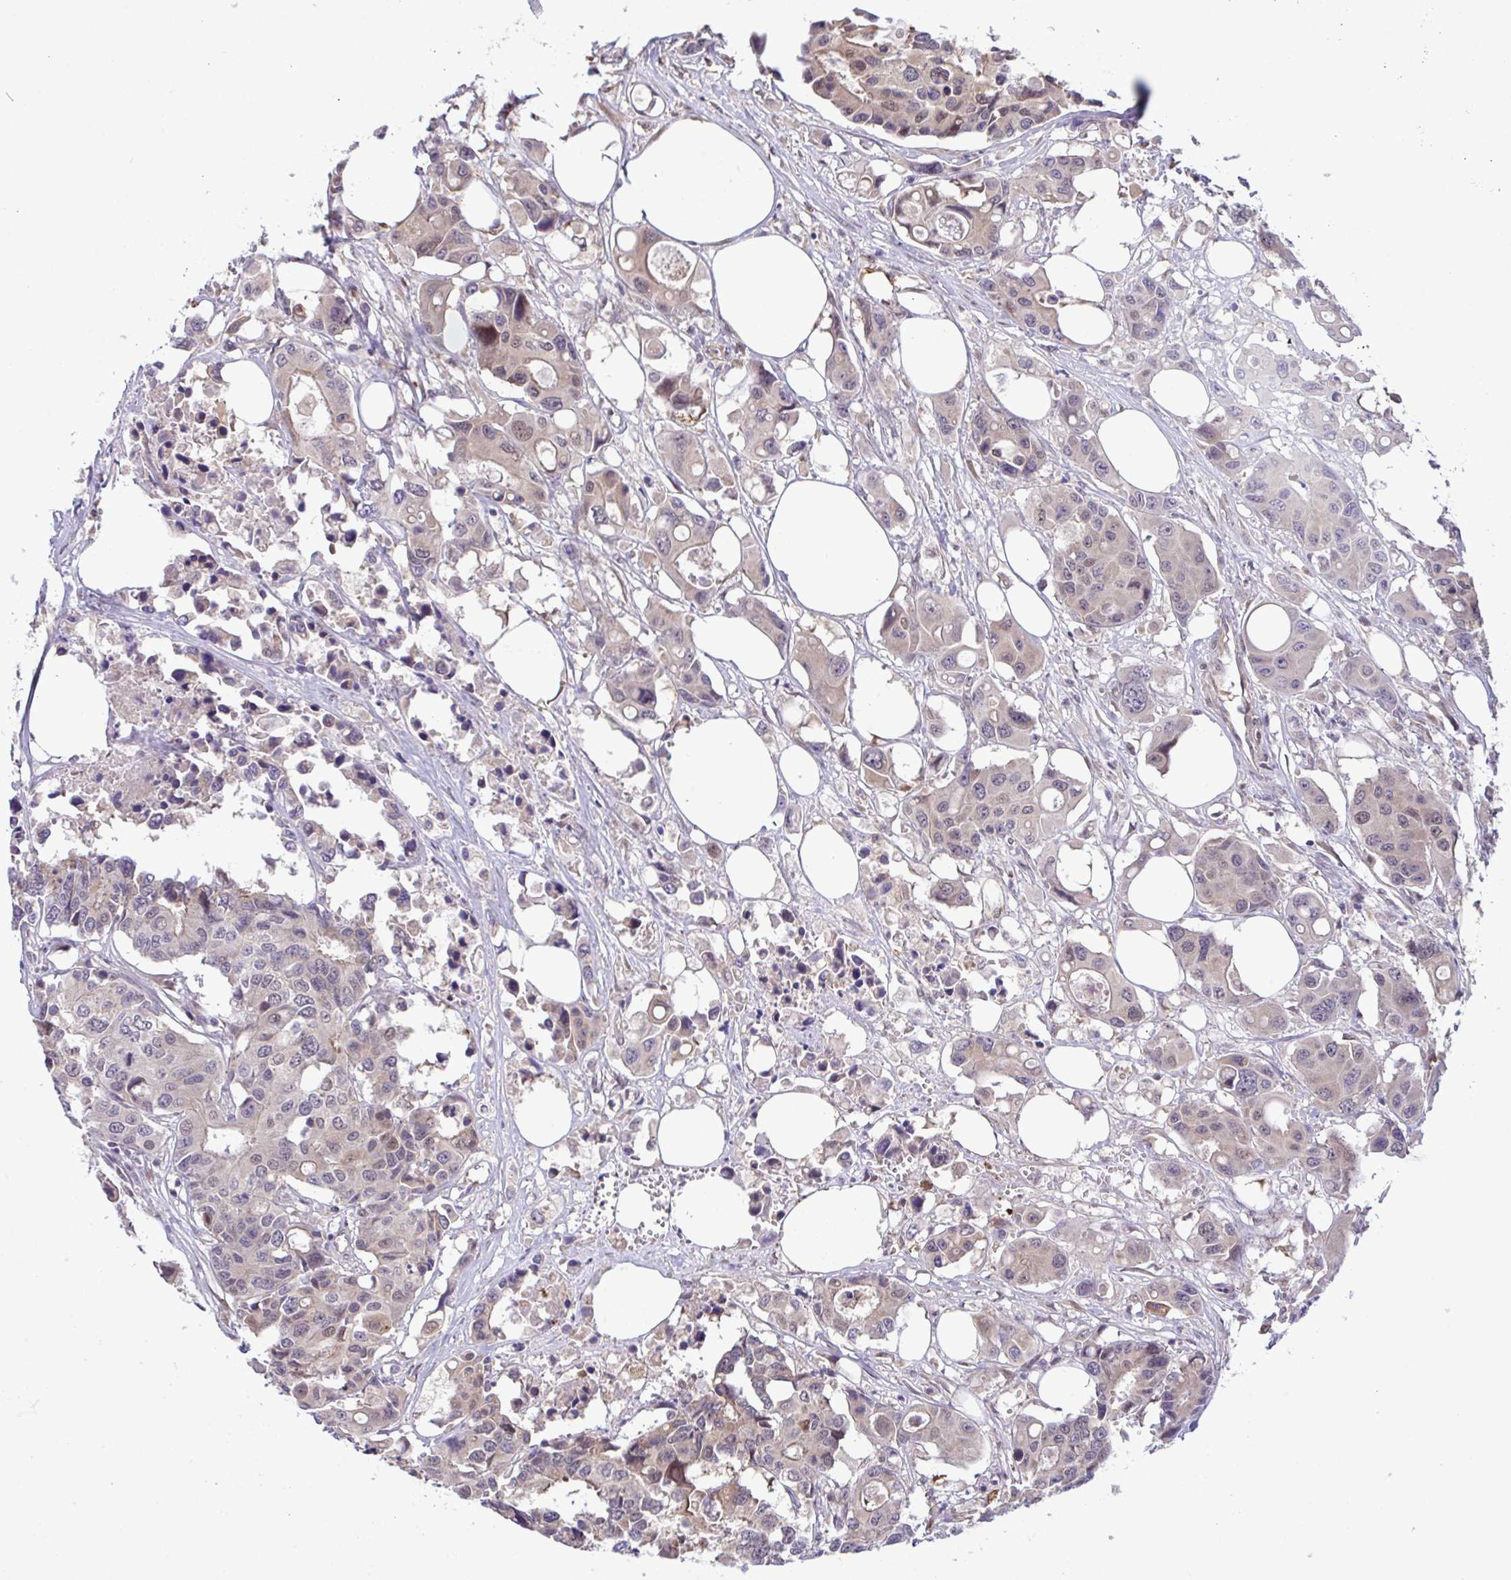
{"staining": {"intensity": "weak", "quantity": "<25%", "location": "nuclear"}, "tissue": "colorectal cancer", "cell_type": "Tumor cells", "image_type": "cancer", "snomed": [{"axis": "morphology", "description": "Adenocarcinoma, NOS"}, {"axis": "topography", "description": "Colon"}], "caption": "Immunohistochemistry image of neoplastic tissue: human colorectal cancer stained with DAB displays no significant protein positivity in tumor cells.", "gene": "CMPK1", "patient": {"sex": "male", "age": 77}}